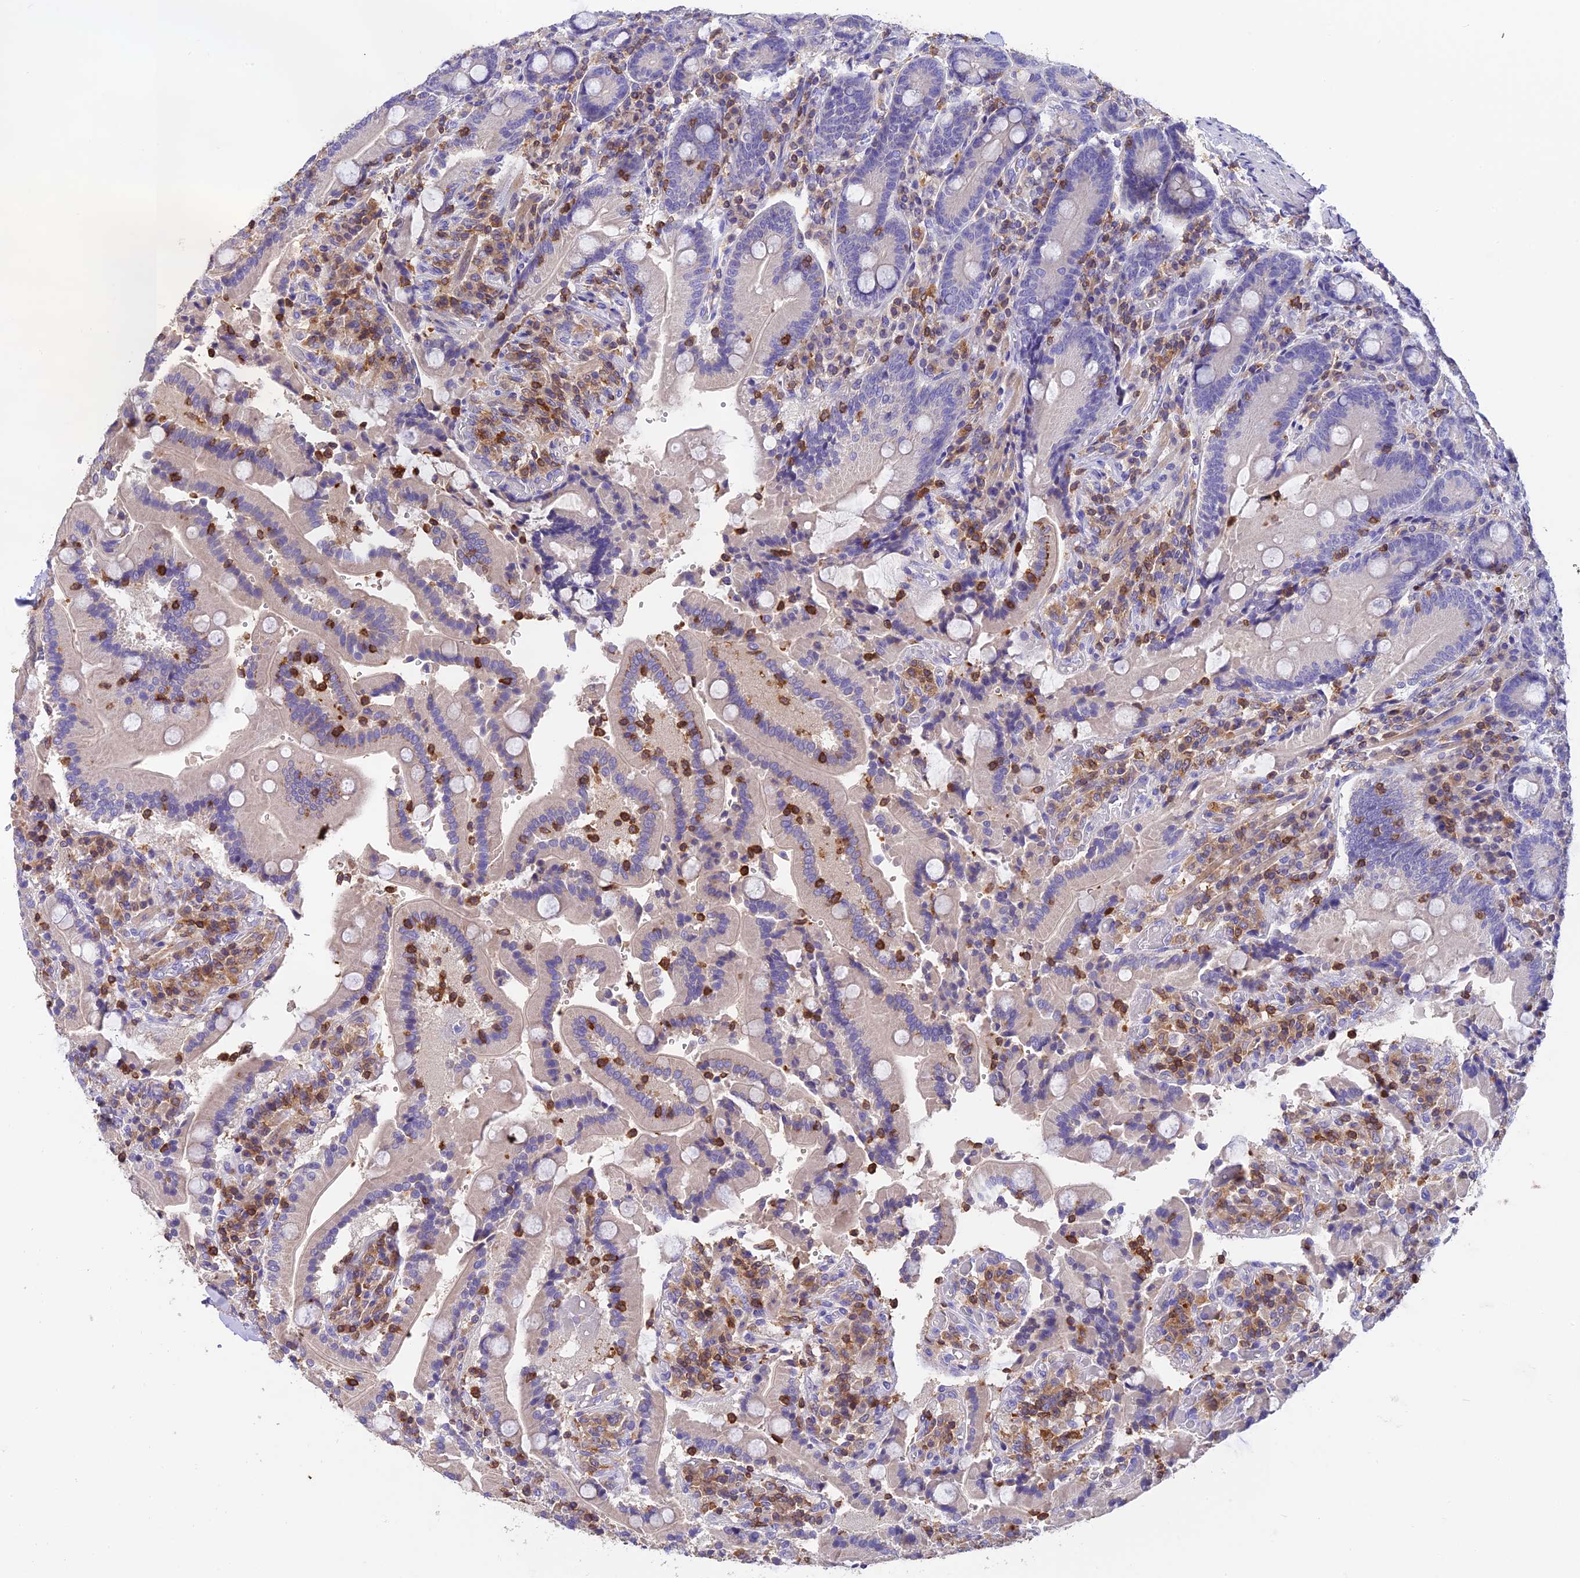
{"staining": {"intensity": "negative", "quantity": "none", "location": "none"}, "tissue": "duodenum", "cell_type": "Glandular cells", "image_type": "normal", "snomed": [{"axis": "morphology", "description": "Normal tissue, NOS"}, {"axis": "topography", "description": "Duodenum"}], "caption": "Immunohistochemical staining of unremarkable human duodenum demonstrates no significant expression in glandular cells.", "gene": "LPXN", "patient": {"sex": "female", "age": 62}}